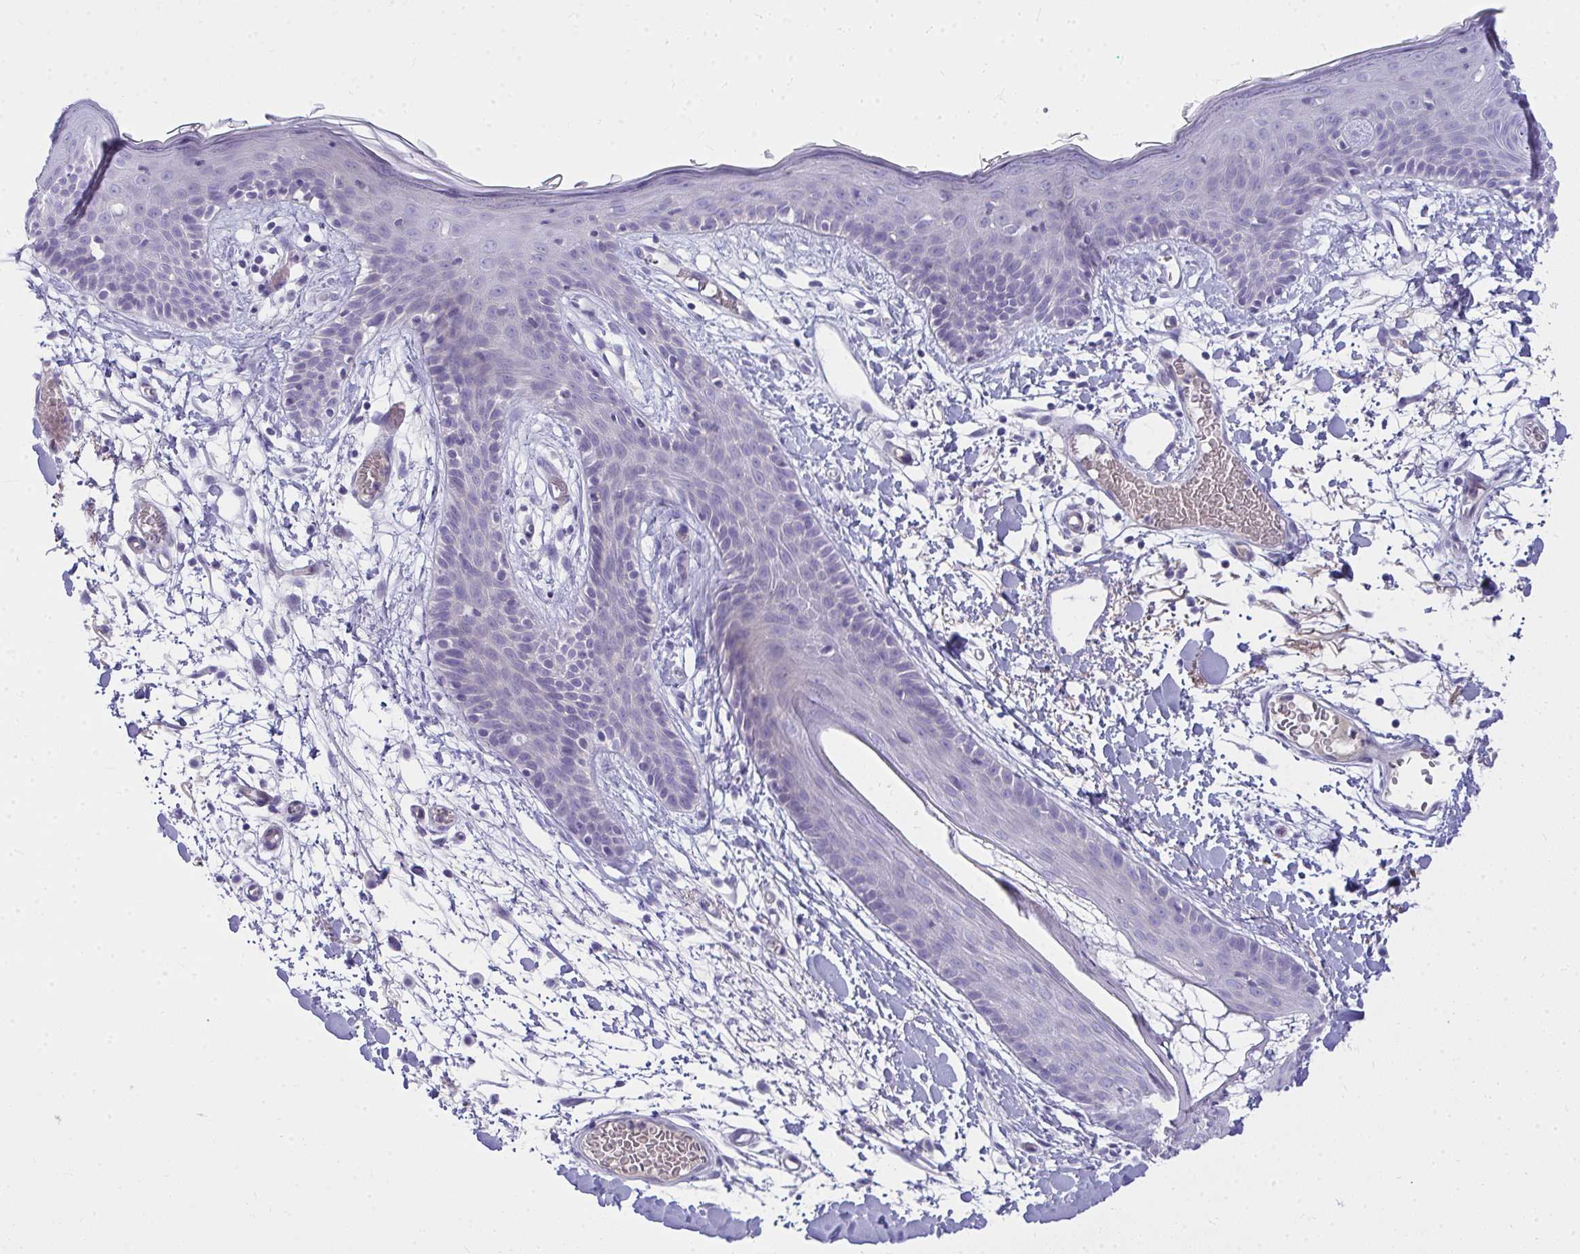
{"staining": {"intensity": "negative", "quantity": "none", "location": "none"}, "tissue": "skin", "cell_type": "Fibroblasts", "image_type": "normal", "snomed": [{"axis": "morphology", "description": "Normal tissue, NOS"}, {"axis": "topography", "description": "Skin"}], "caption": "IHC photomicrograph of benign skin stained for a protein (brown), which reveals no positivity in fibroblasts.", "gene": "LRRC36", "patient": {"sex": "male", "age": 79}}